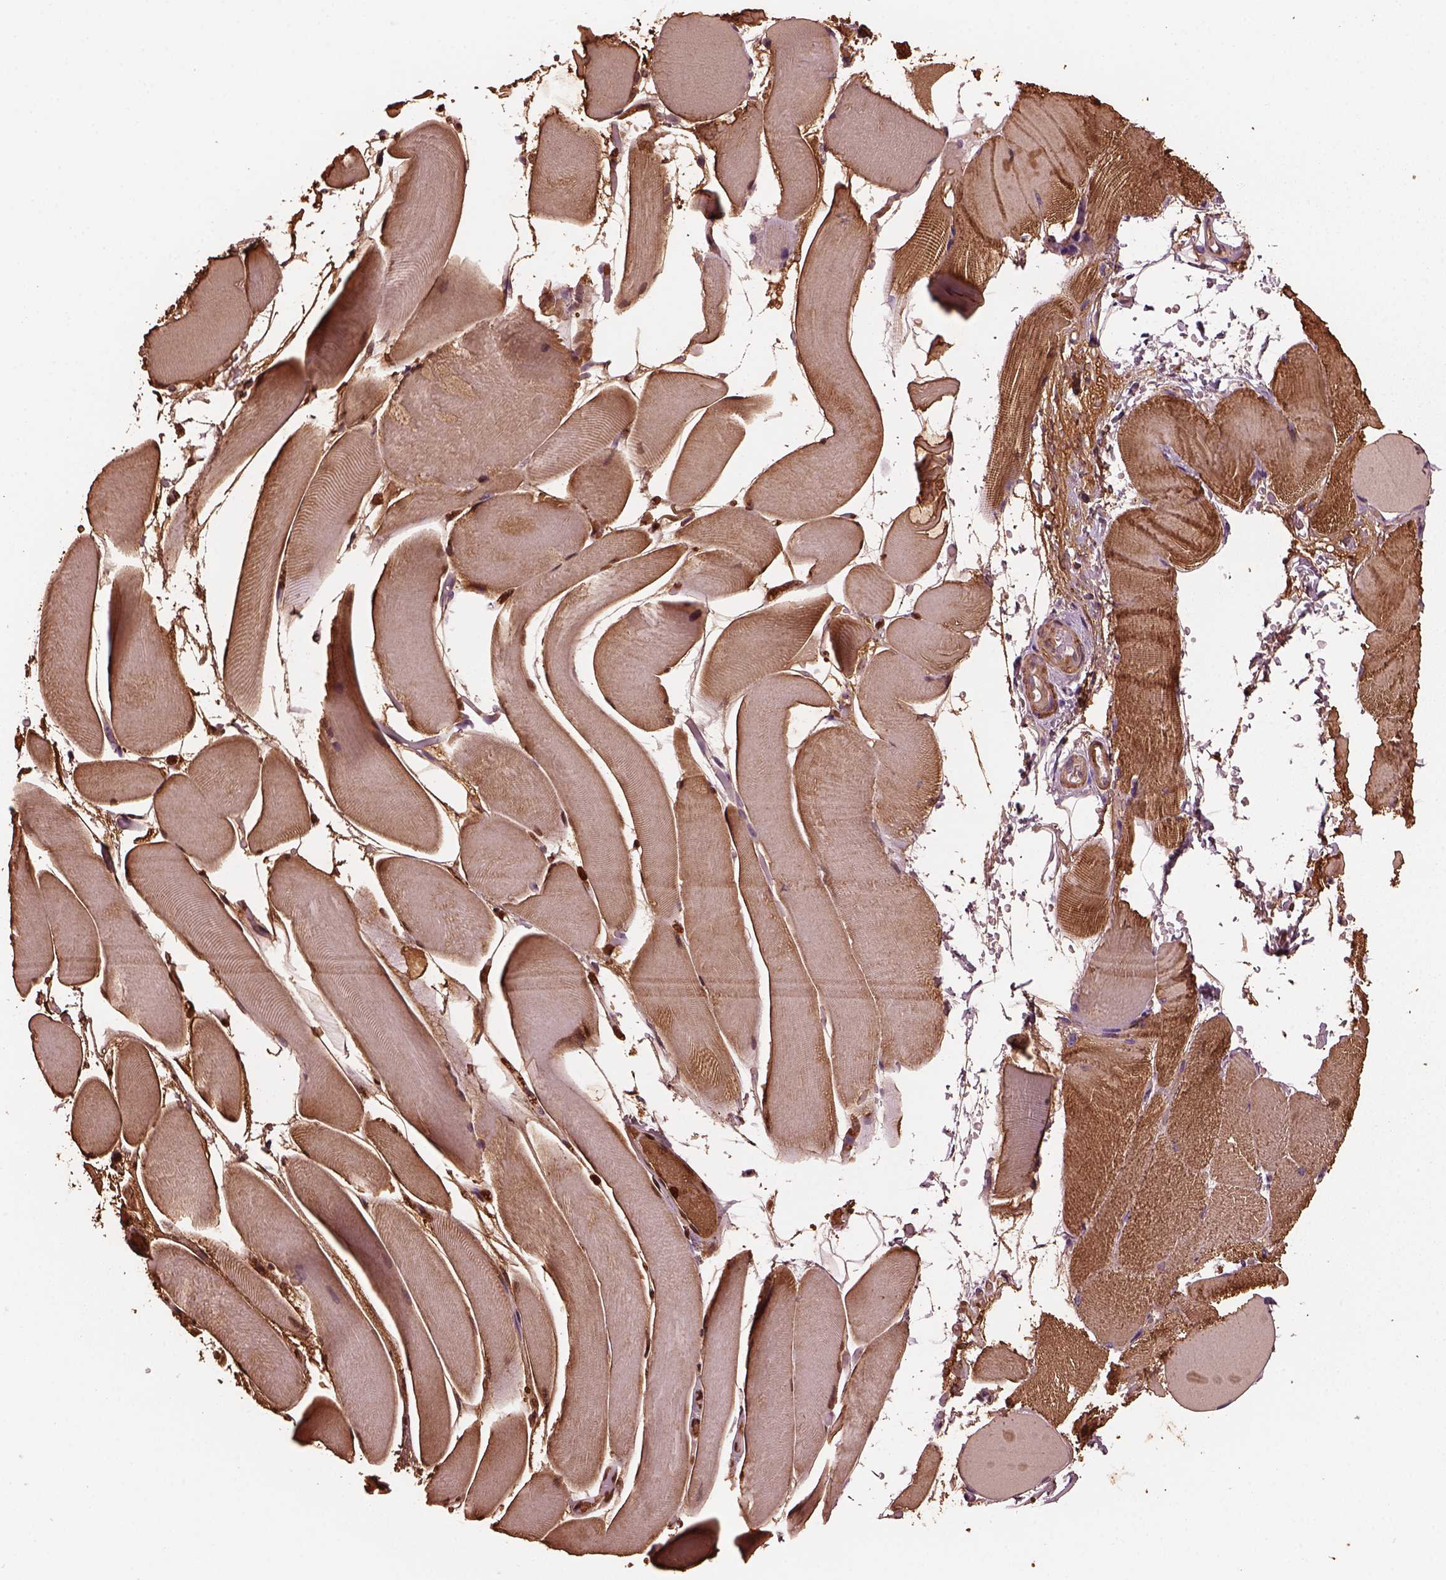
{"staining": {"intensity": "strong", "quantity": ">75%", "location": "cytoplasmic/membranous"}, "tissue": "skeletal muscle", "cell_type": "Myocytes", "image_type": "normal", "snomed": [{"axis": "morphology", "description": "Normal tissue, NOS"}, {"axis": "topography", "description": "Skeletal muscle"}], "caption": "Skeletal muscle was stained to show a protein in brown. There is high levels of strong cytoplasmic/membranous staining in approximately >75% of myocytes.", "gene": "MYL1", "patient": {"sex": "female", "age": 37}}